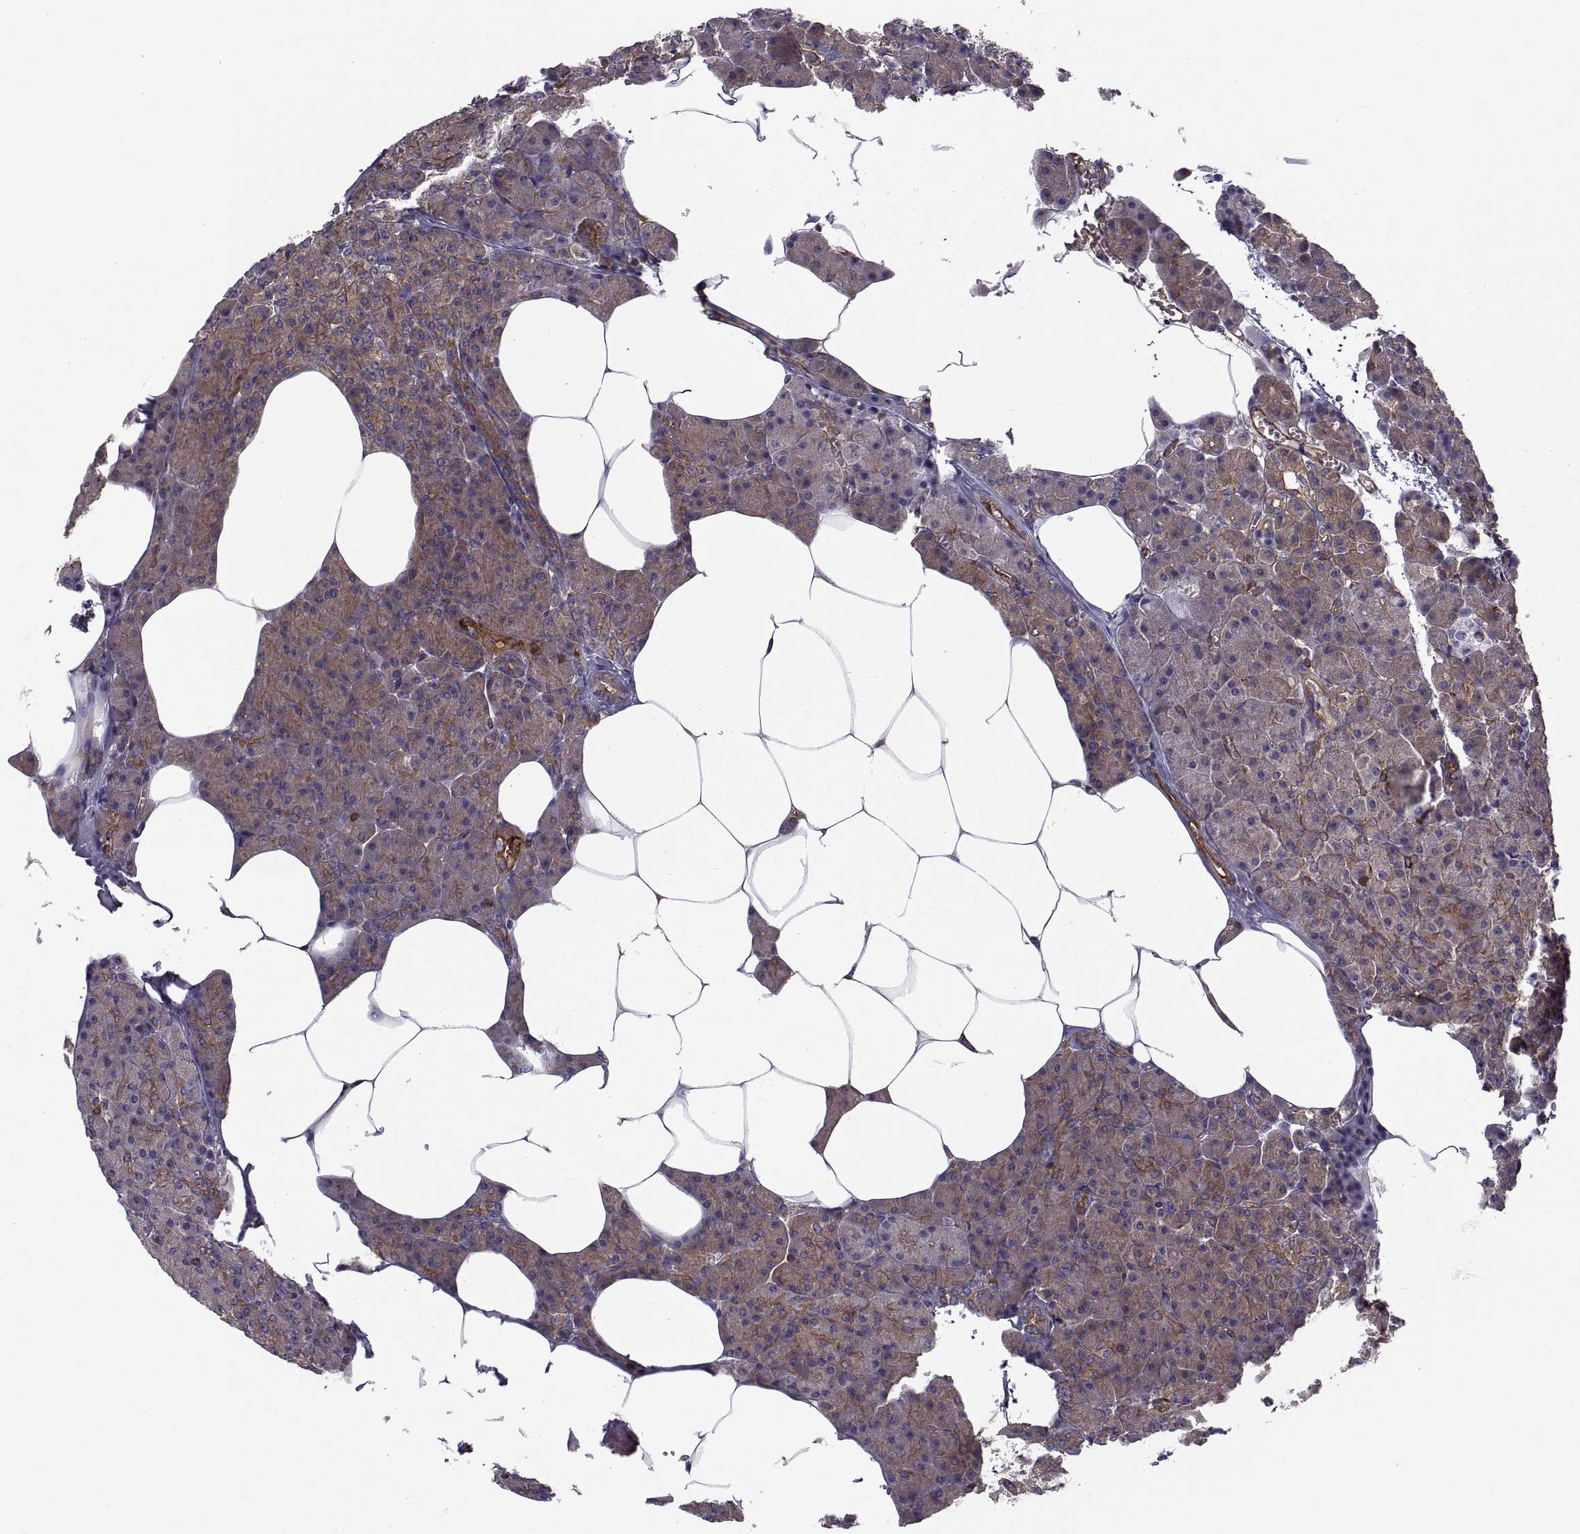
{"staining": {"intensity": "moderate", "quantity": "25%-75%", "location": "cytoplasmic/membranous"}, "tissue": "pancreas", "cell_type": "Exocrine glandular cells", "image_type": "normal", "snomed": [{"axis": "morphology", "description": "Normal tissue, NOS"}, {"axis": "topography", "description": "Pancreas"}], "caption": "Pancreas stained with IHC reveals moderate cytoplasmic/membranous positivity in approximately 25%-75% of exocrine glandular cells.", "gene": "MYH9", "patient": {"sex": "female", "age": 45}}